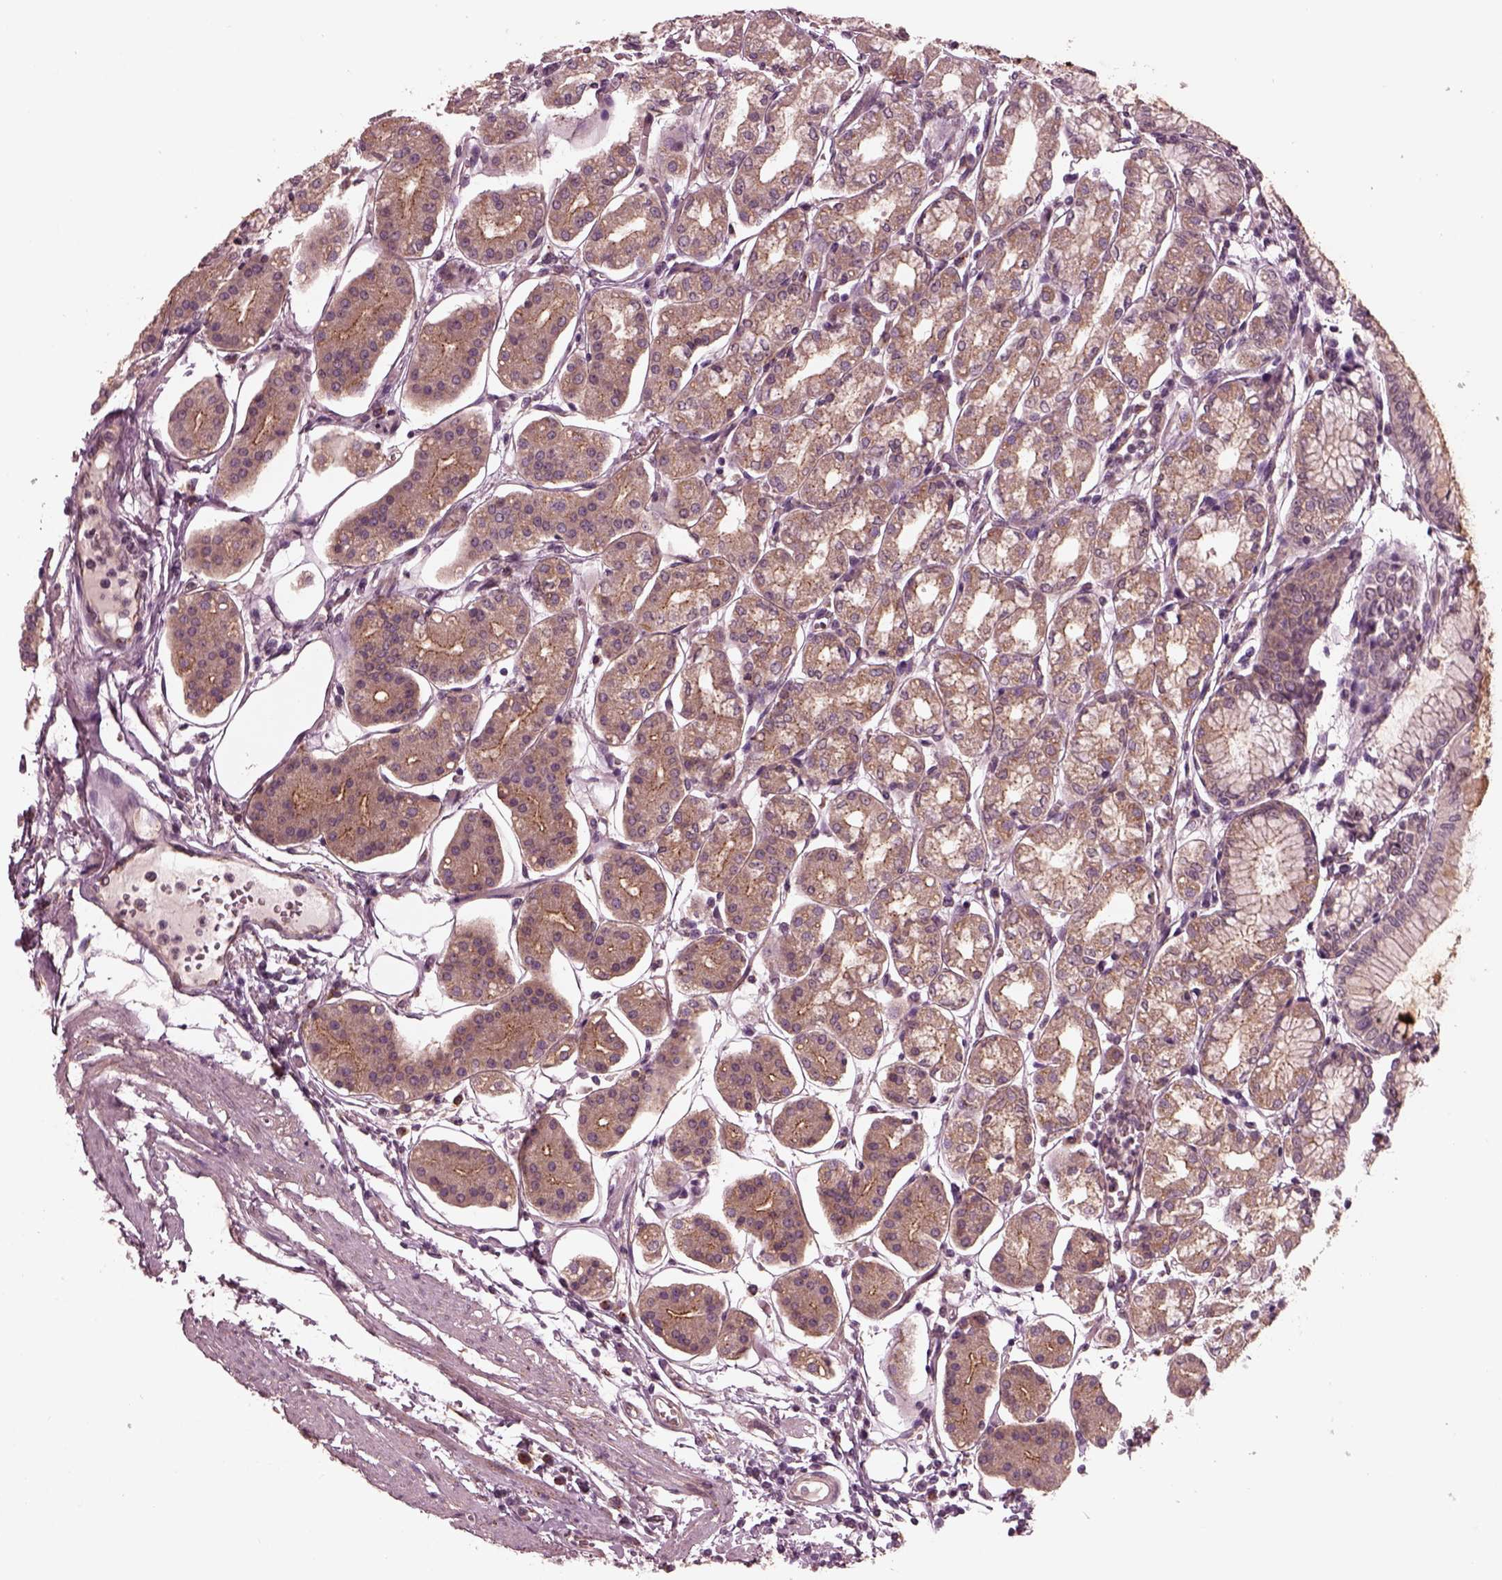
{"staining": {"intensity": "moderate", "quantity": "25%-75%", "location": "cytoplasmic/membranous"}, "tissue": "stomach", "cell_type": "Glandular cells", "image_type": "normal", "snomed": [{"axis": "morphology", "description": "Normal tissue, NOS"}, {"axis": "topography", "description": "Skeletal muscle"}, {"axis": "topography", "description": "Stomach"}], "caption": "Human stomach stained with a protein marker reveals moderate staining in glandular cells.", "gene": "TUBG1", "patient": {"sex": "female", "age": 57}}